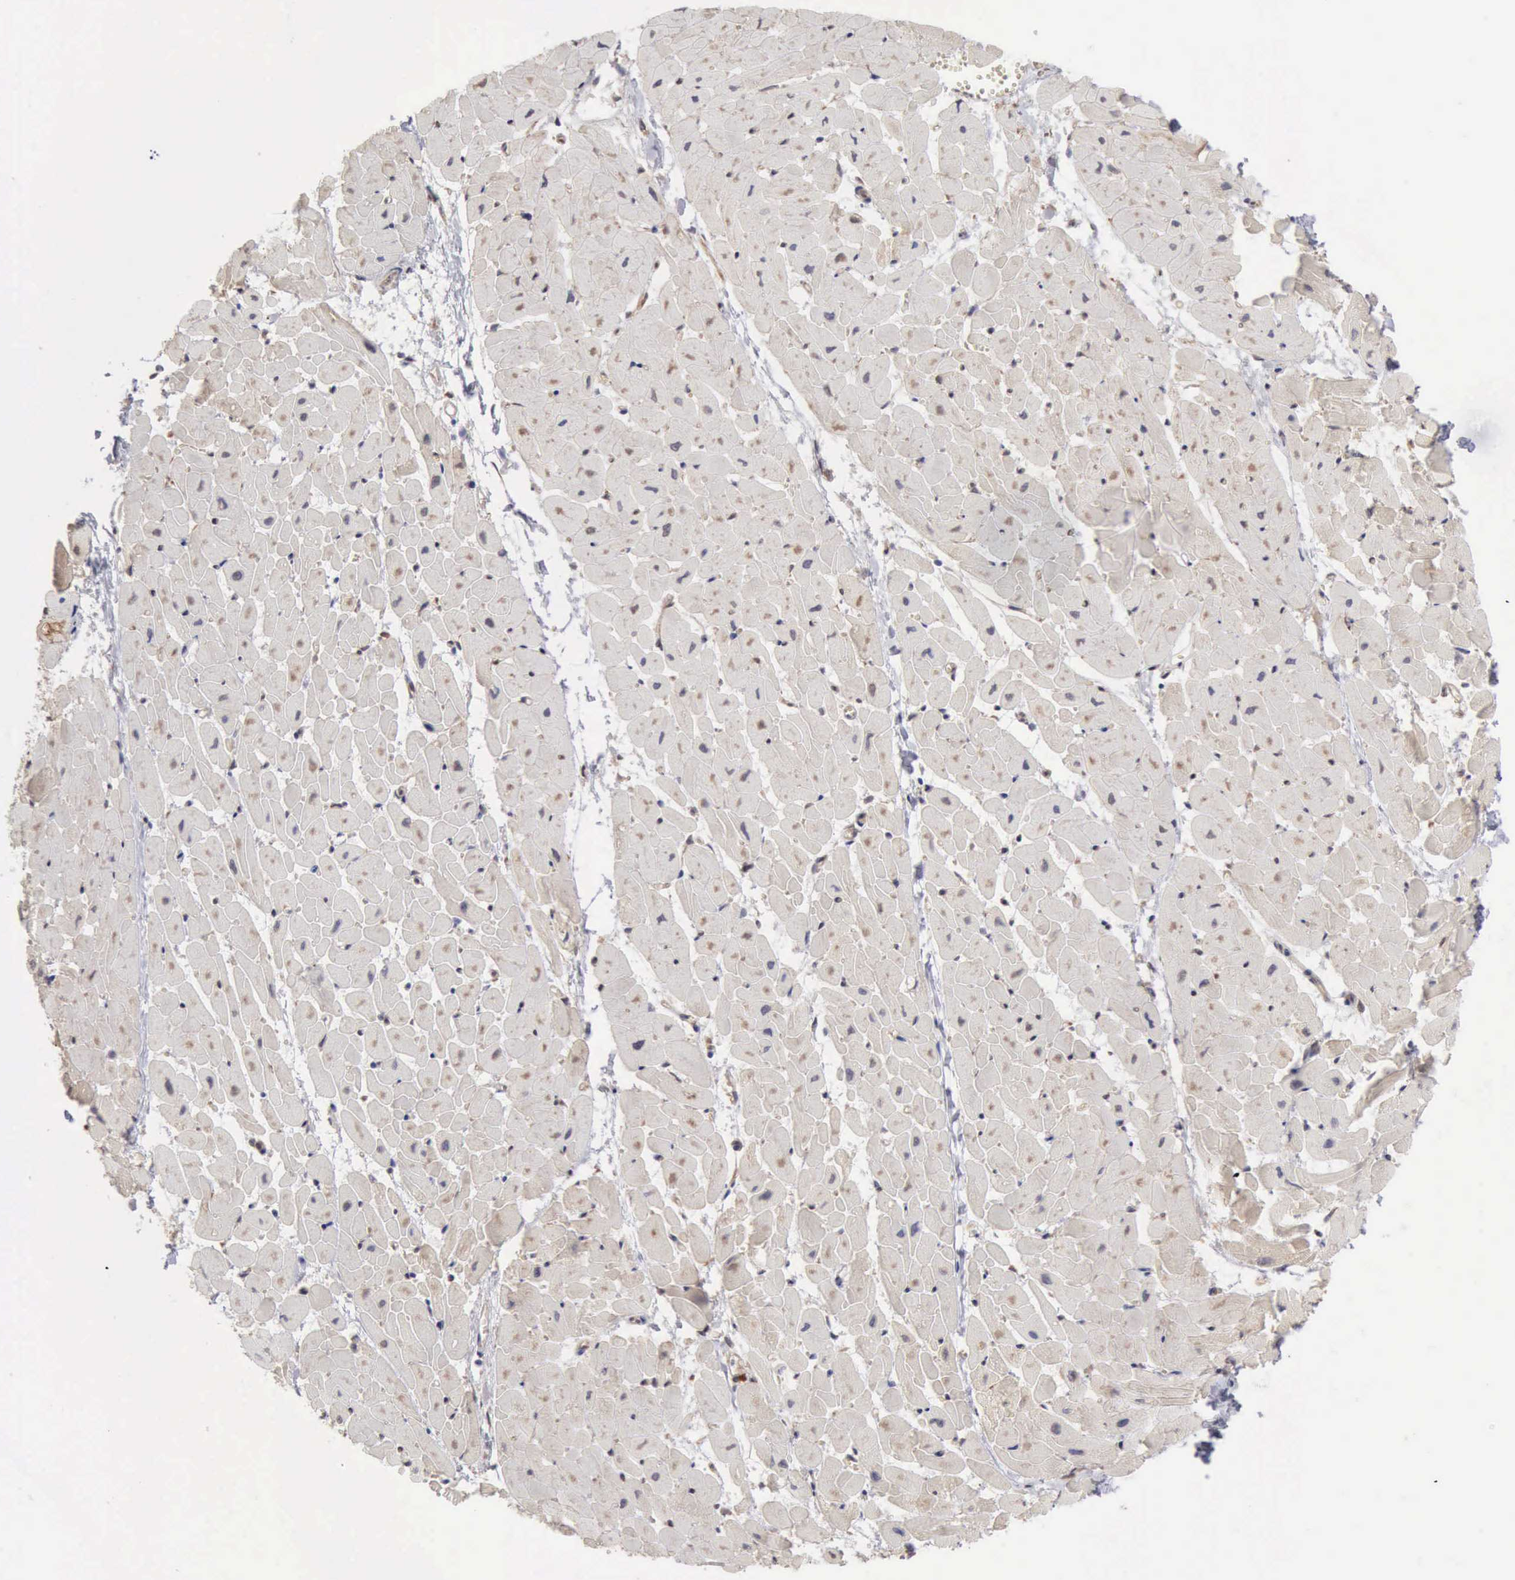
{"staining": {"intensity": "weak", "quantity": ">75%", "location": "cytoplasmic/membranous,nuclear"}, "tissue": "heart muscle", "cell_type": "Cardiomyocytes", "image_type": "normal", "snomed": [{"axis": "morphology", "description": "Normal tissue, NOS"}, {"axis": "topography", "description": "Heart"}], "caption": "Immunohistochemistry staining of unremarkable heart muscle, which exhibits low levels of weak cytoplasmic/membranous,nuclear staining in about >75% of cardiomyocytes indicating weak cytoplasmic/membranous,nuclear protein expression. The staining was performed using DAB (3,3'-diaminobenzidine) (brown) for protein detection and nuclei were counterstained in hematoxylin (blue).", "gene": "APOL2", "patient": {"sex": "female", "age": 19}}